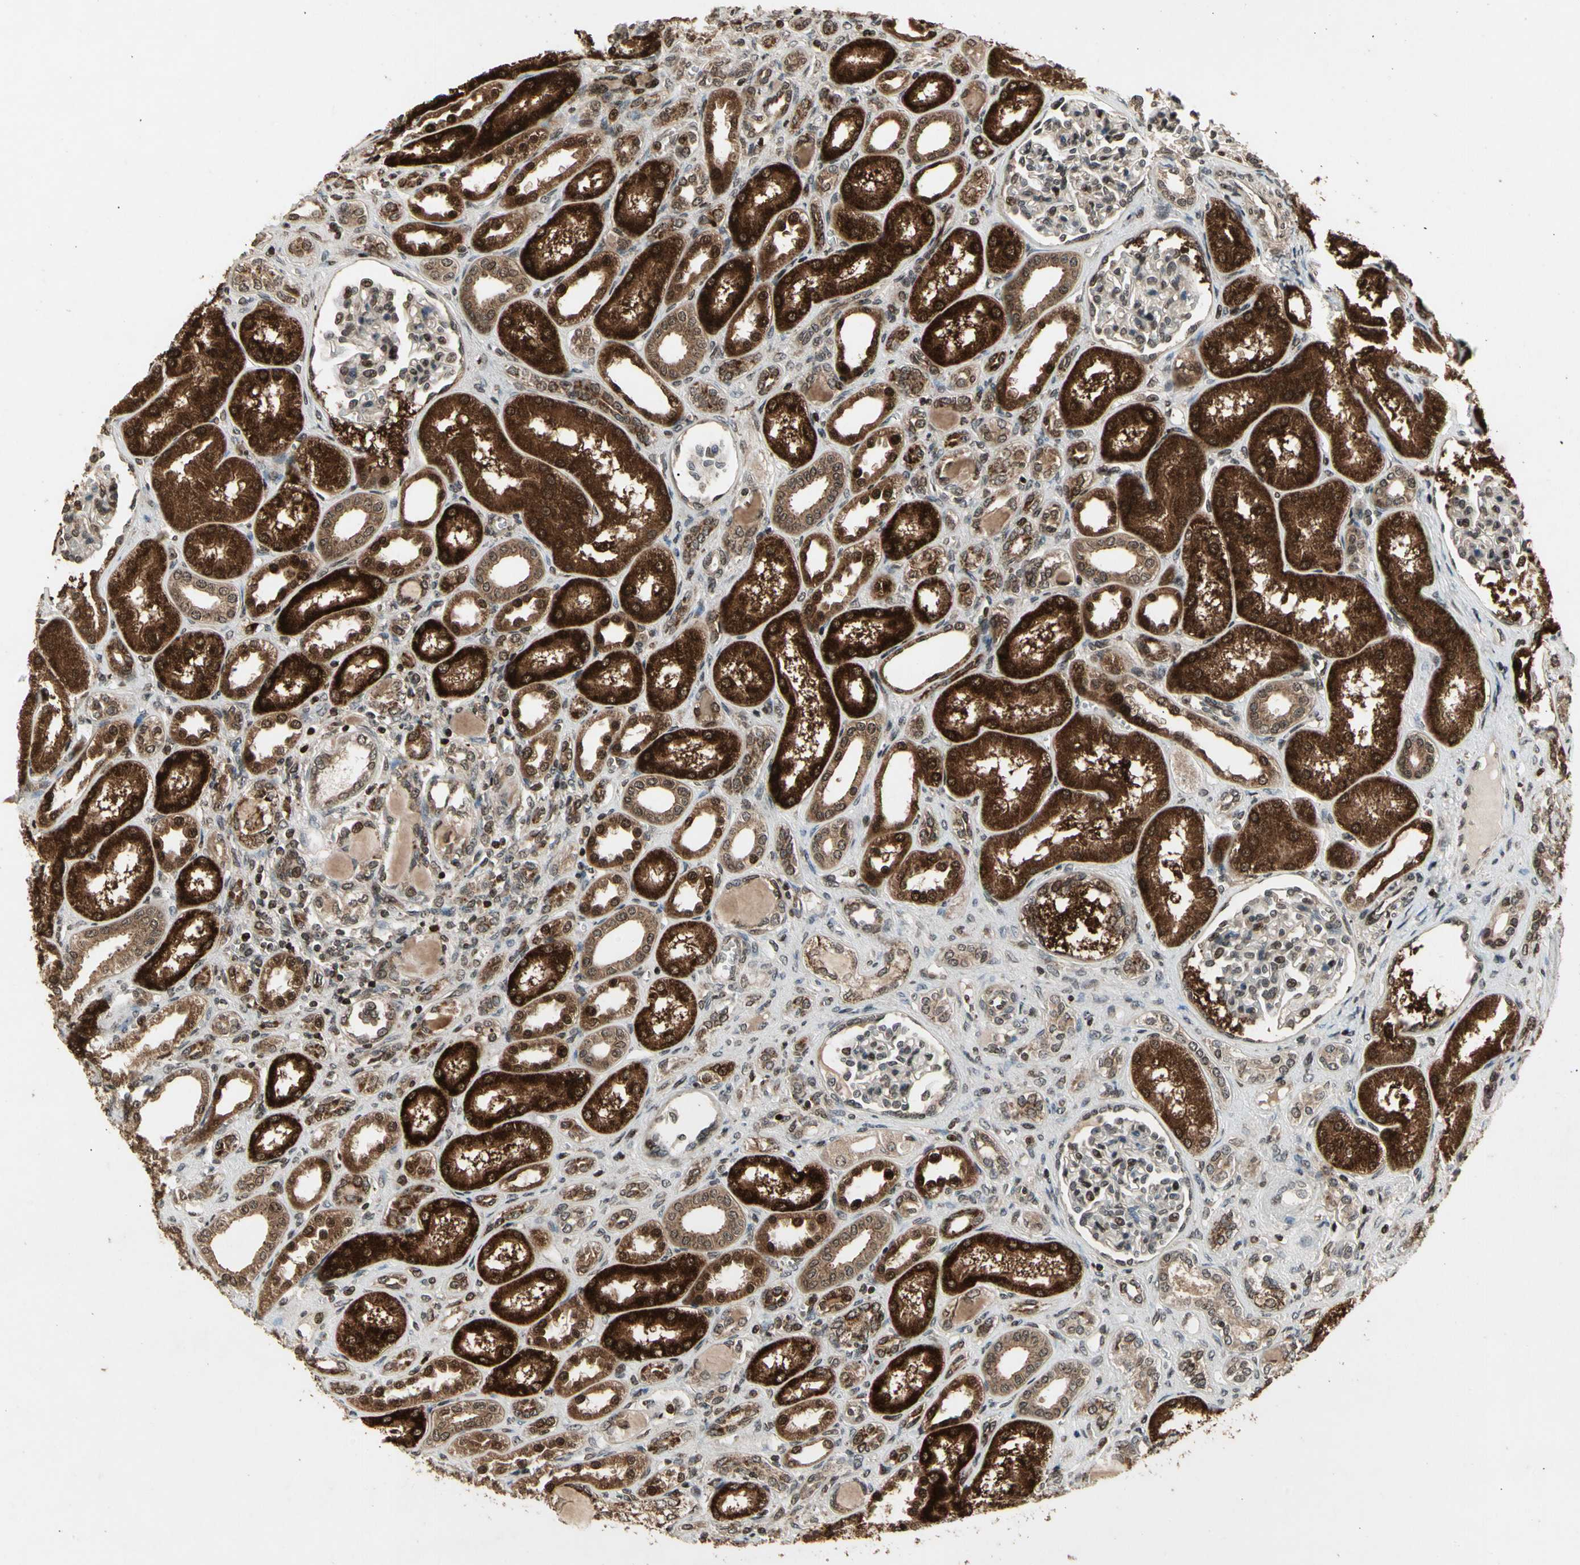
{"staining": {"intensity": "moderate", "quantity": ">75%", "location": "nuclear"}, "tissue": "kidney", "cell_type": "Cells in glomeruli", "image_type": "normal", "snomed": [{"axis": "morphology", "description": "Normal tissue, NOS"}, {"axis": "topography", "description": "Kidney"}], "caption": "Unremarkable kidney exhibits moderate nuclear positivity in about >75% of cells in glomeruli, visualized by immunohistochemistry. Ihc stains the protein in brown and the nuclei are stained blue.", "gene": "GLRX", "patient": {"sex": "male", "age": 7}}